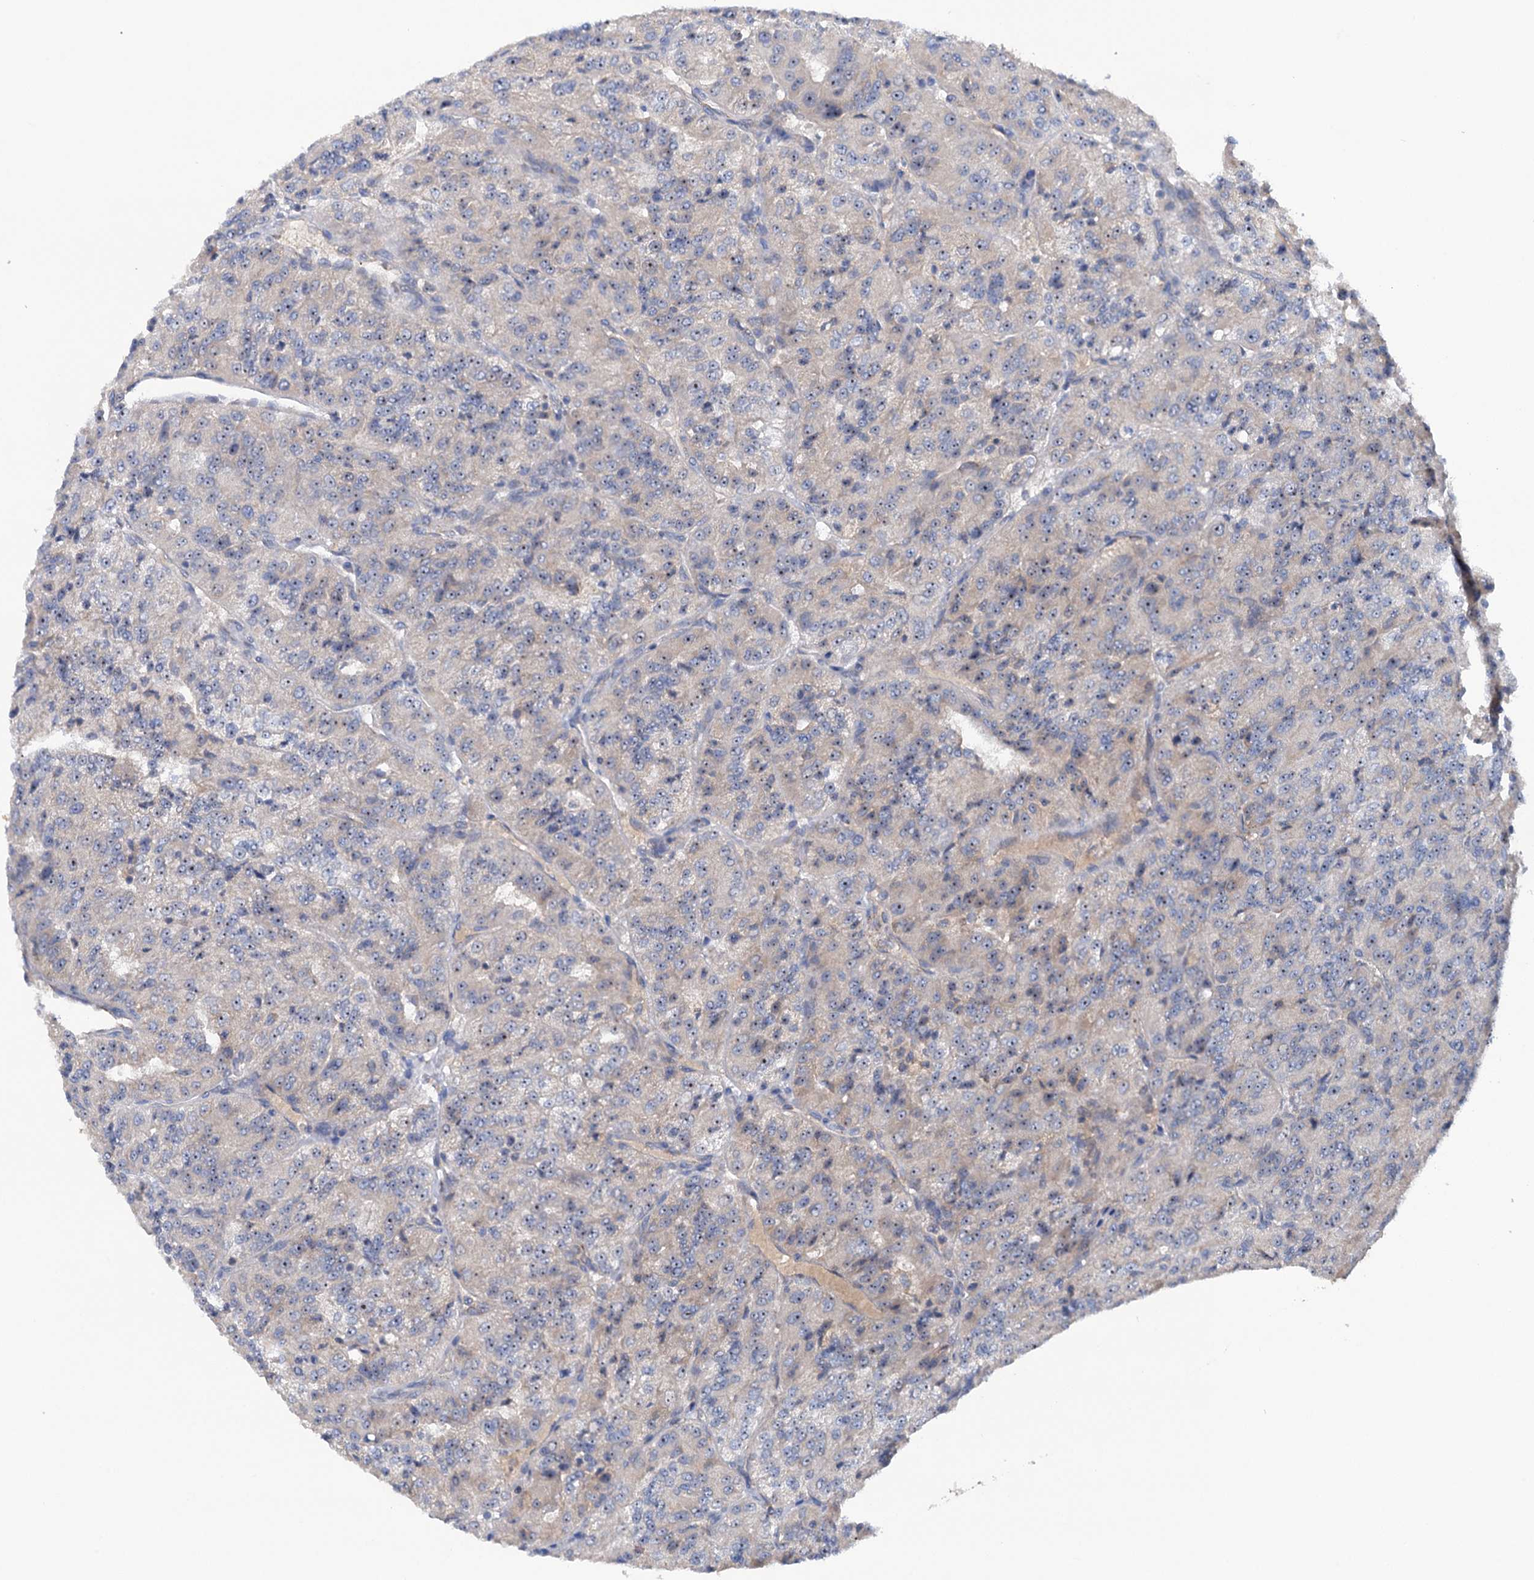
{"staining": {"intensity": "moderate", "quantity": "<25%", "location": "cytoplasmic/membranous,nuclear"}, "tissue": "renal cancer", "cell_type": "Tumor cells", "image_type": "cancer", "snomed": [{"axis": "morphology", "description": "Adenocarcinoma, NOS"}, {"axis": "topography", "description": "Kidney"}], "caption": "Immunohistochemical staining of human renal cancer demonstrates low levels of moderate cytoplasmic/membranous and nuclear protein staining in approximately <25% of tumor cells. (Stains: DAB (3,3'-diaminobenzidine) in brown, nuclei in blue, Microscopy: brightfield microscopy at high magnification).", "gene": "HTR3B", "patient": {"sex": "female", "age": 63}}